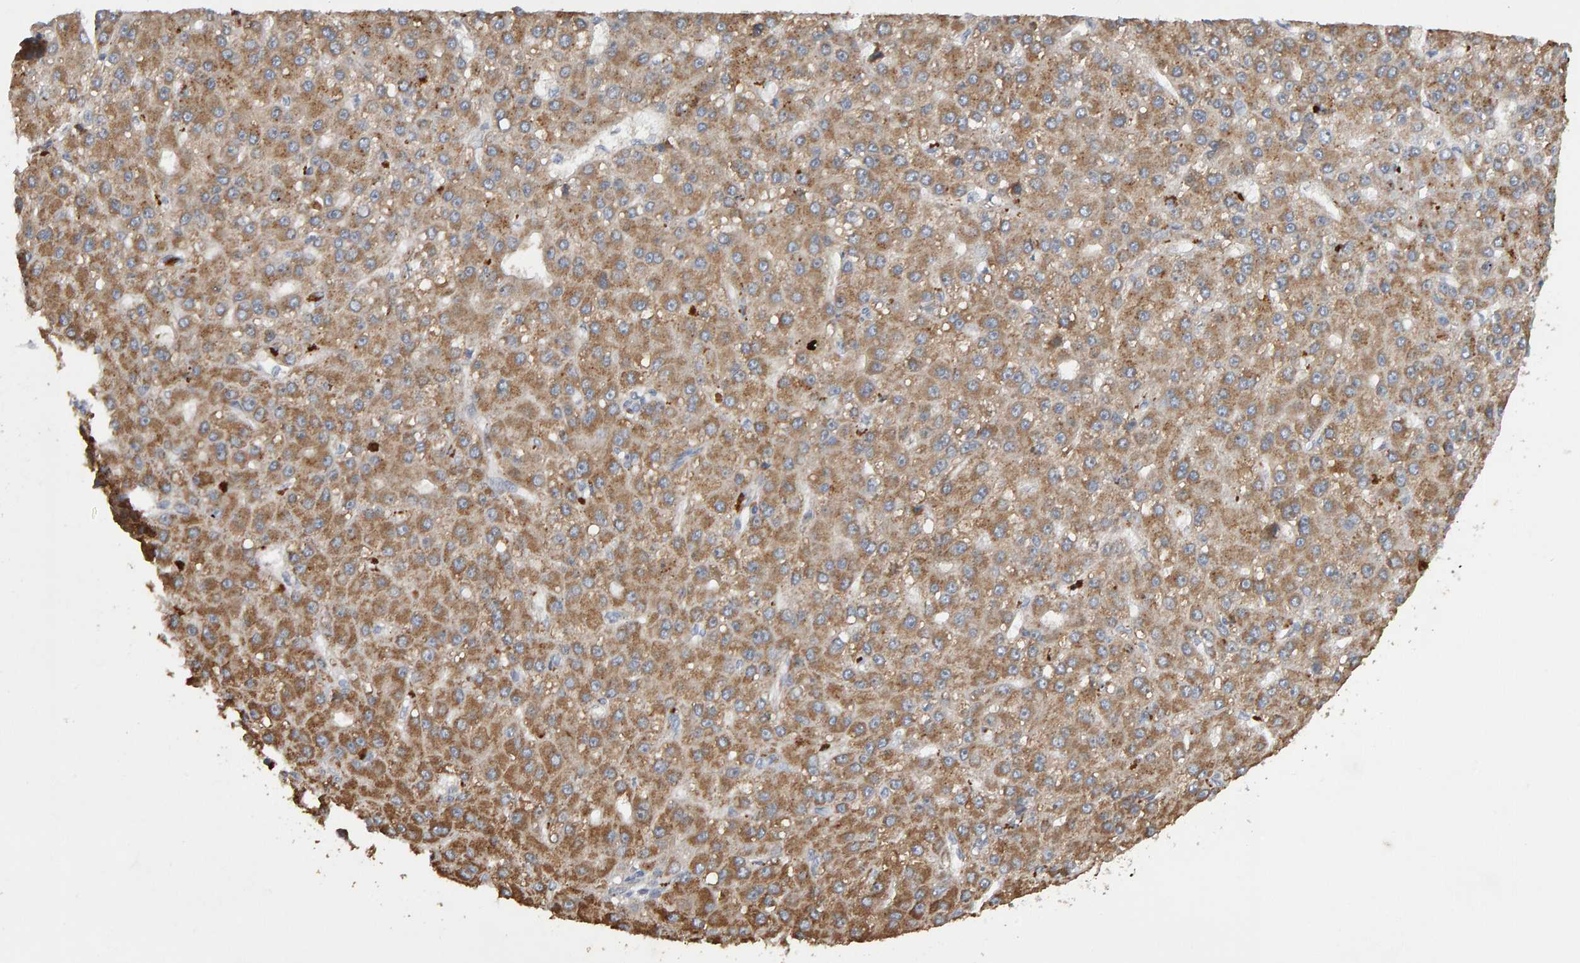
{"staining": {"intensity": "moderate", "quantity": ">75%", "location": "cytoplasmic/membranous"}, "tissue": "liver cancer", "cell_type": "Tumor cells", "image_type": "cancer", "snomed": [{"axis": "morphology", "description": "Carcinoma, Hepatocellular, NOS"}, {"axis": "topography", "description": "Liver"}], "caption": "Immunohistochemical staining of liver hepatocellular carcinoma exhibits moderate cytoplasmic/membranous protein expression in about >75% of tumor cells.", "gene": "COASY", "patient": {"sex": "male", "age": 67}}